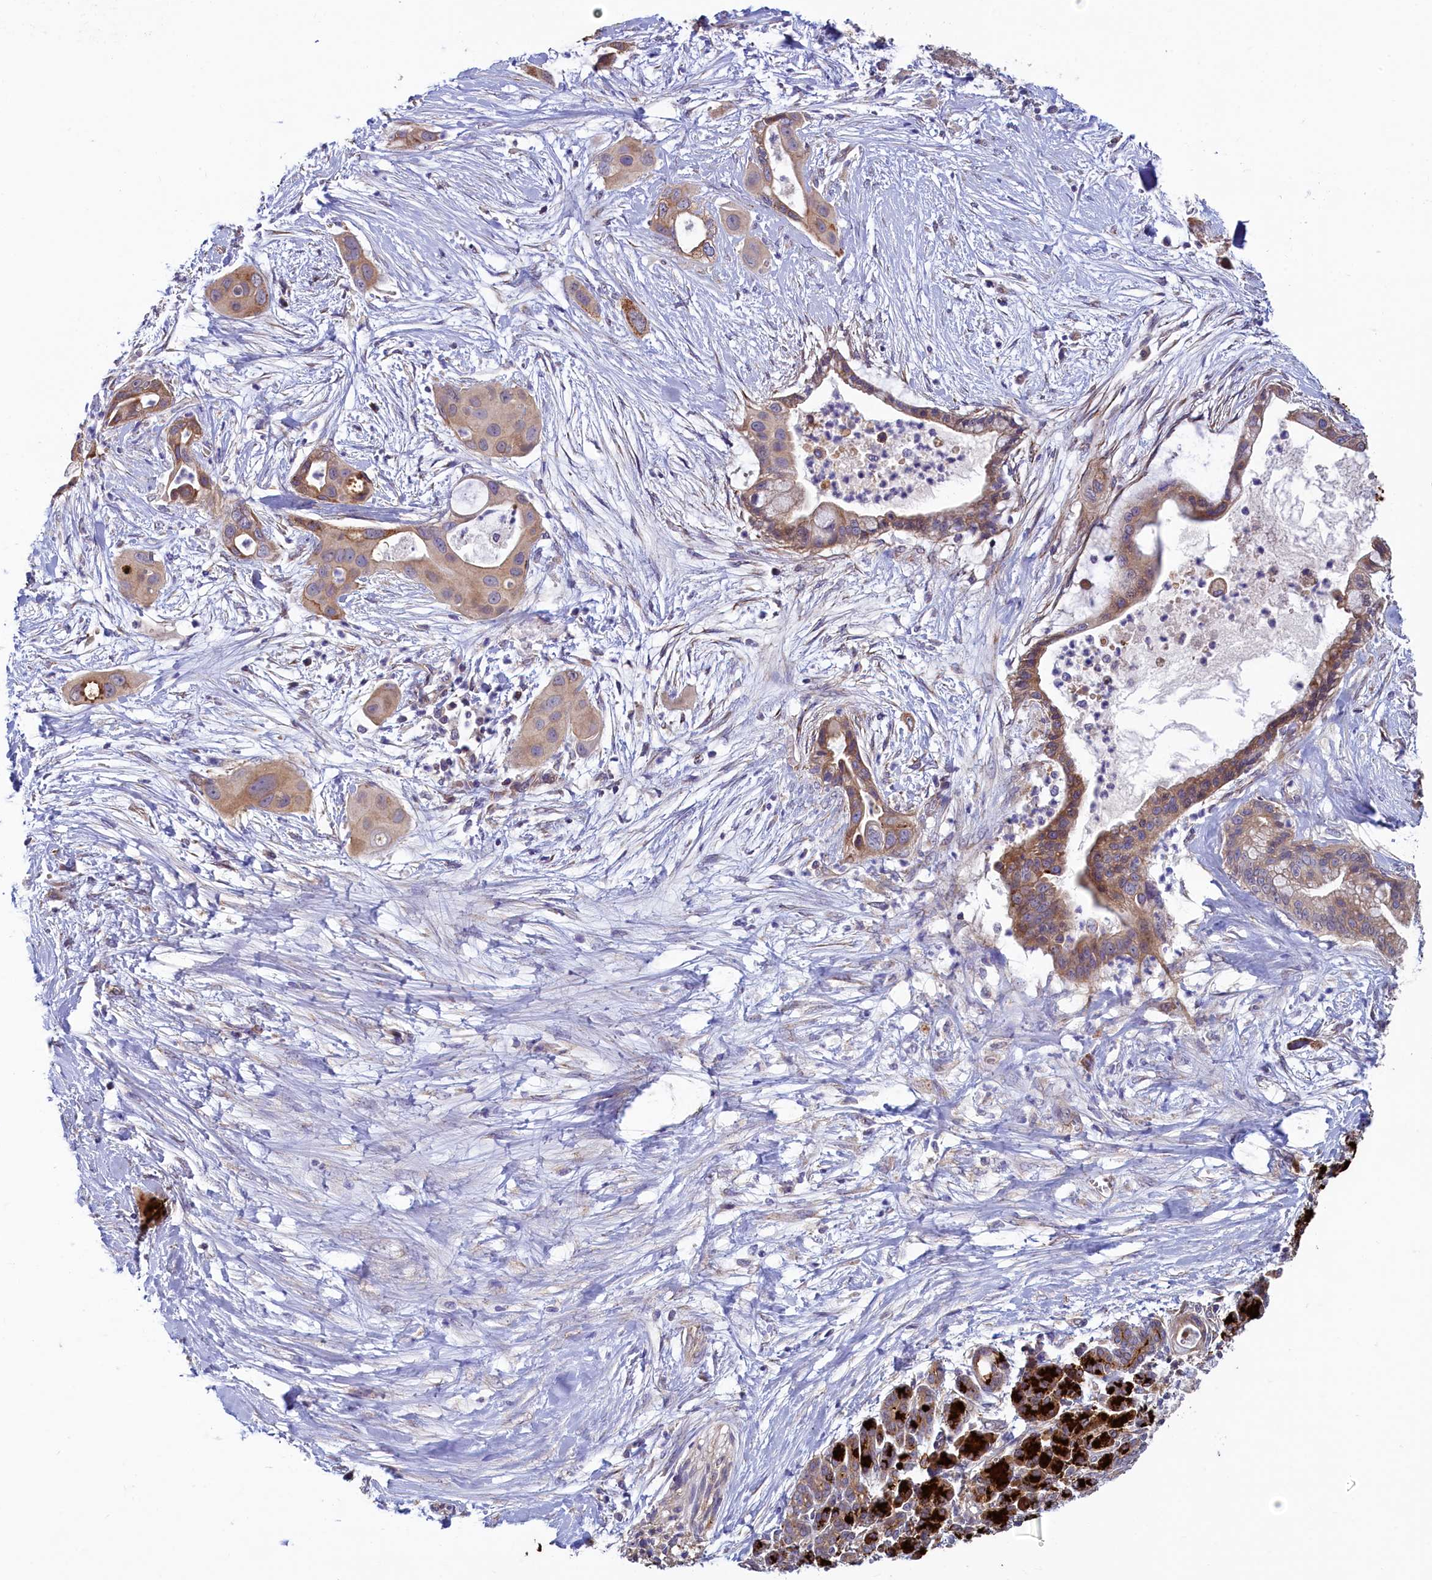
{"staining": {"intensity": "moderate", "quantity": ">75%", "location": "cytoplasmic/membranous"}, "tissue": "pancreatic cancer", "cell_type": "Tumor cells", "image_type": "cancer", "snomed": [{"axis": "morphology", "description": "Adenocarcinoma, NOS"}, {"axis": "topography", "description": "Pancreas"}], "caption": "Protein staining of pancreatic cancer tissue displays moderate cytoplasmic/membranous expression in approximately >75% of tumor cells.", "gene": "SPATA2L", "patient": {"sex": "male", "age": 59}}